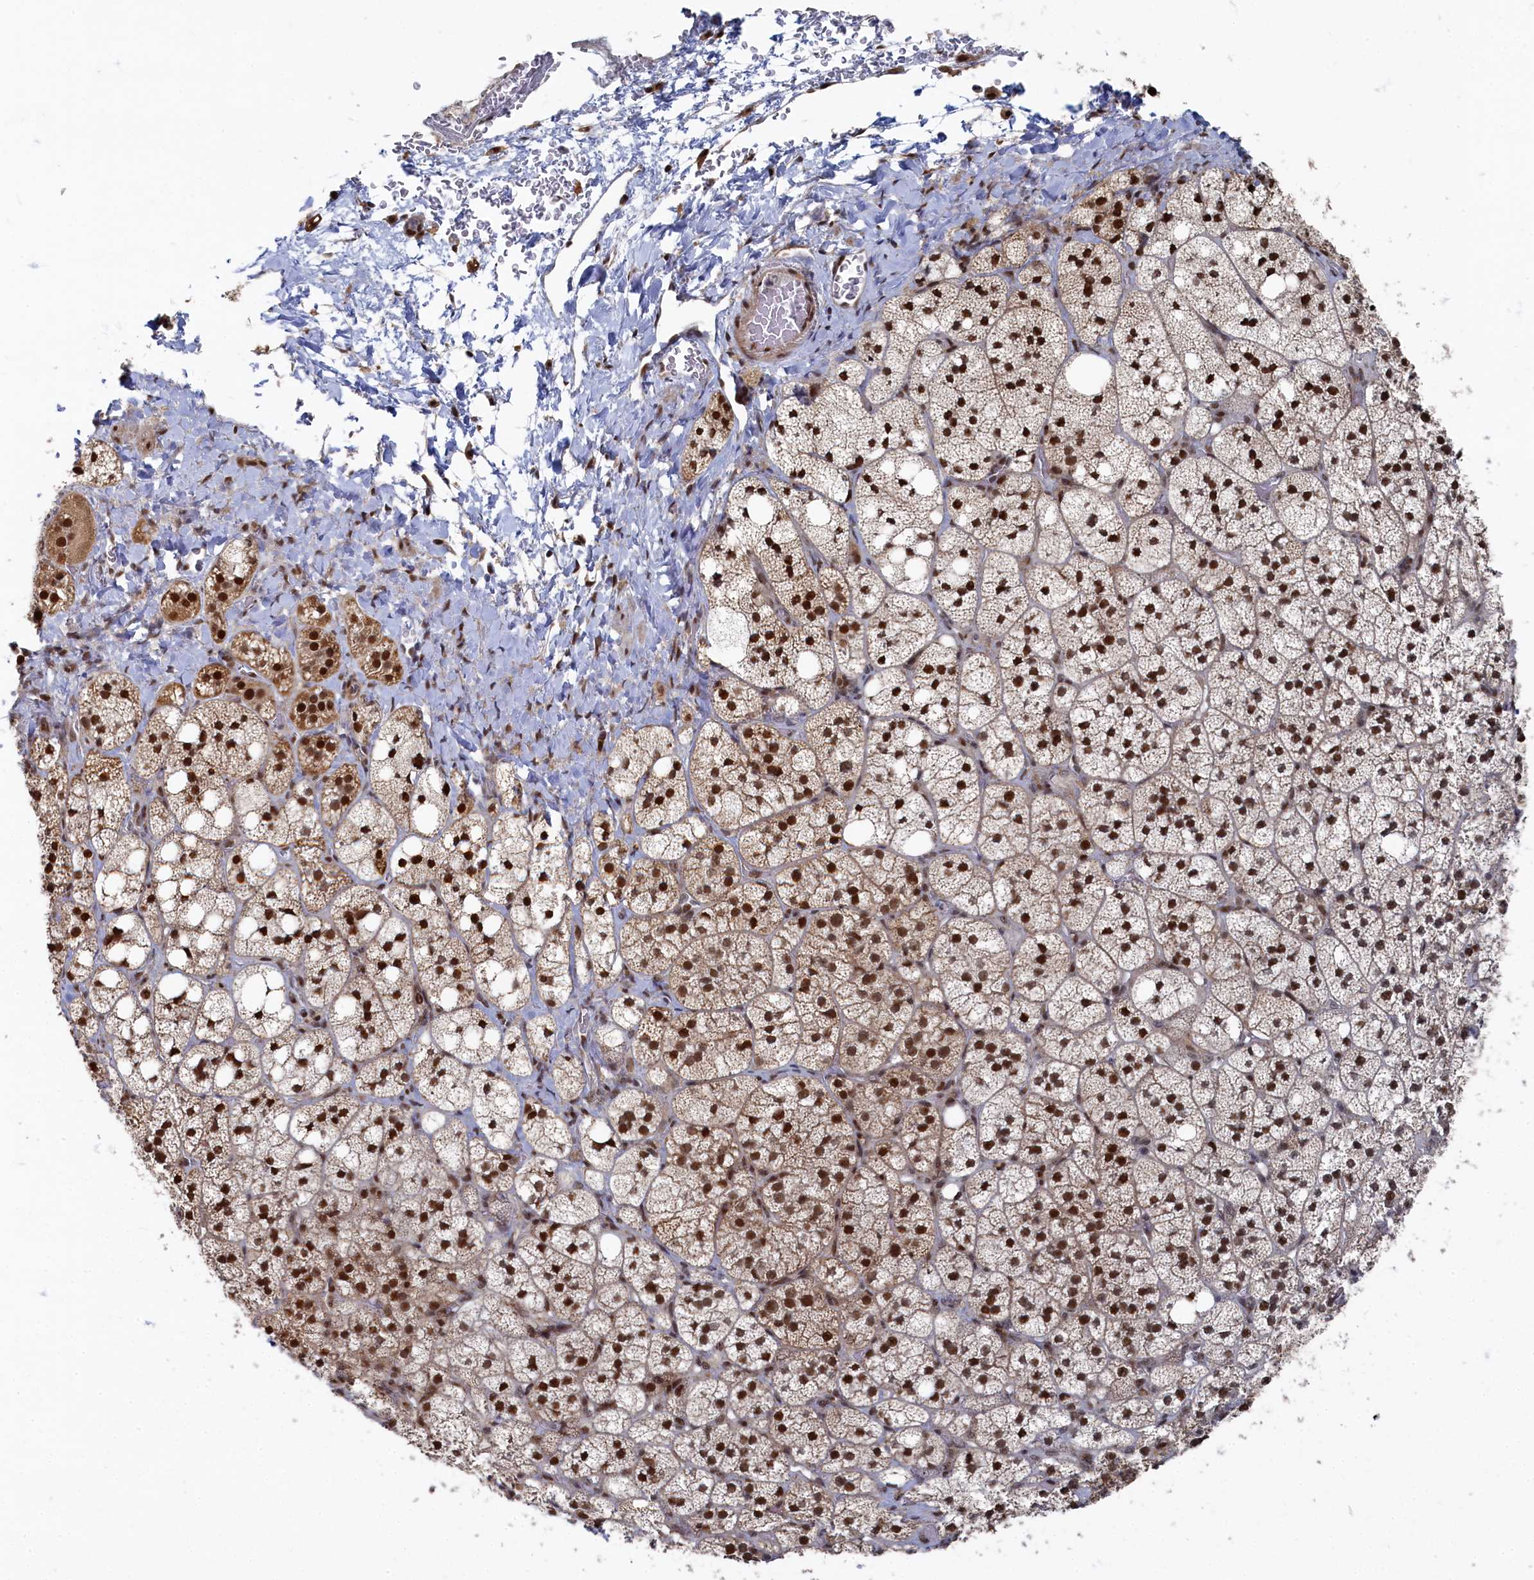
{"staining": {"intensity": "strong", "quantity": ">75%", "location": "cytoplasmic/membranous,nuclear"}, "tissue": "adrenal gland", "cell_type": "Glandular cells", "image_type": "normal", "snomed": [{"axis": "morphology", "description": "Normal tissue, NOS"}, {"axis": "topography", "description": "Adrenal gland"}], "caption": "Strong cytoplasmic/membranous,nuclear protein positivity is appreciated in about >75% of glandular cells in adrenal gland.", "gene": "BUB3", "patient": {"sex": "male", "age": 61}}